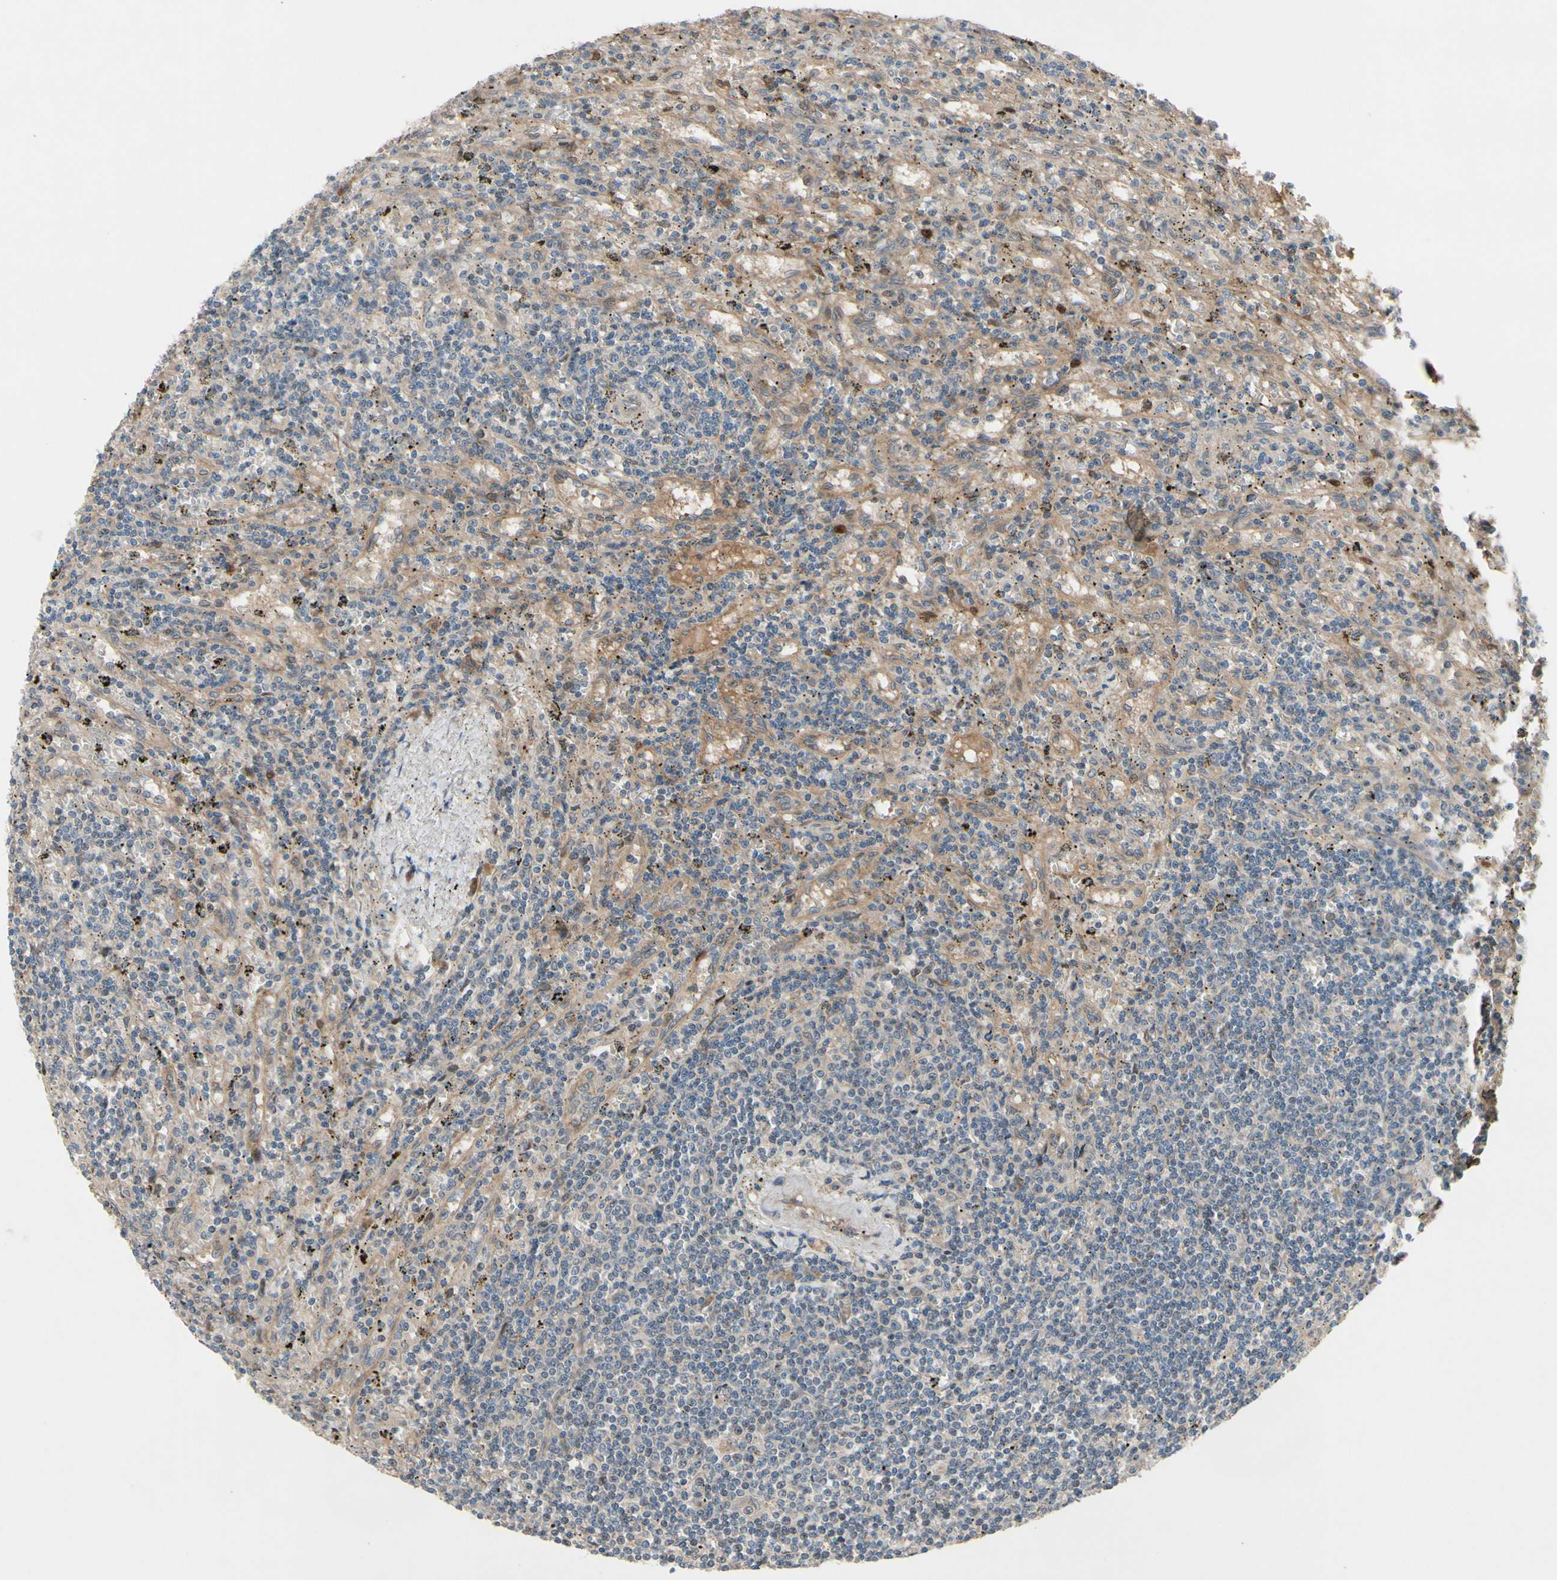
{"staining": {"intensity": "negative", "quantity": "none", "location": "none"}, "tissue": "lymphoma", "cell_type": "Tumor cells", "image_type": "cancer", "snomed": [{"axis": "morphology", "description": "Malignant lymphoma, non-Hodgkin's type, Low grade"}, {"axis": "topography", "description": "Spleen"}], "caption": "A micrograph of human lymphoma is negative for staining in tumor cells.", "gene": "ICAM5", "patient": {"sex": "male", "age": 76}}